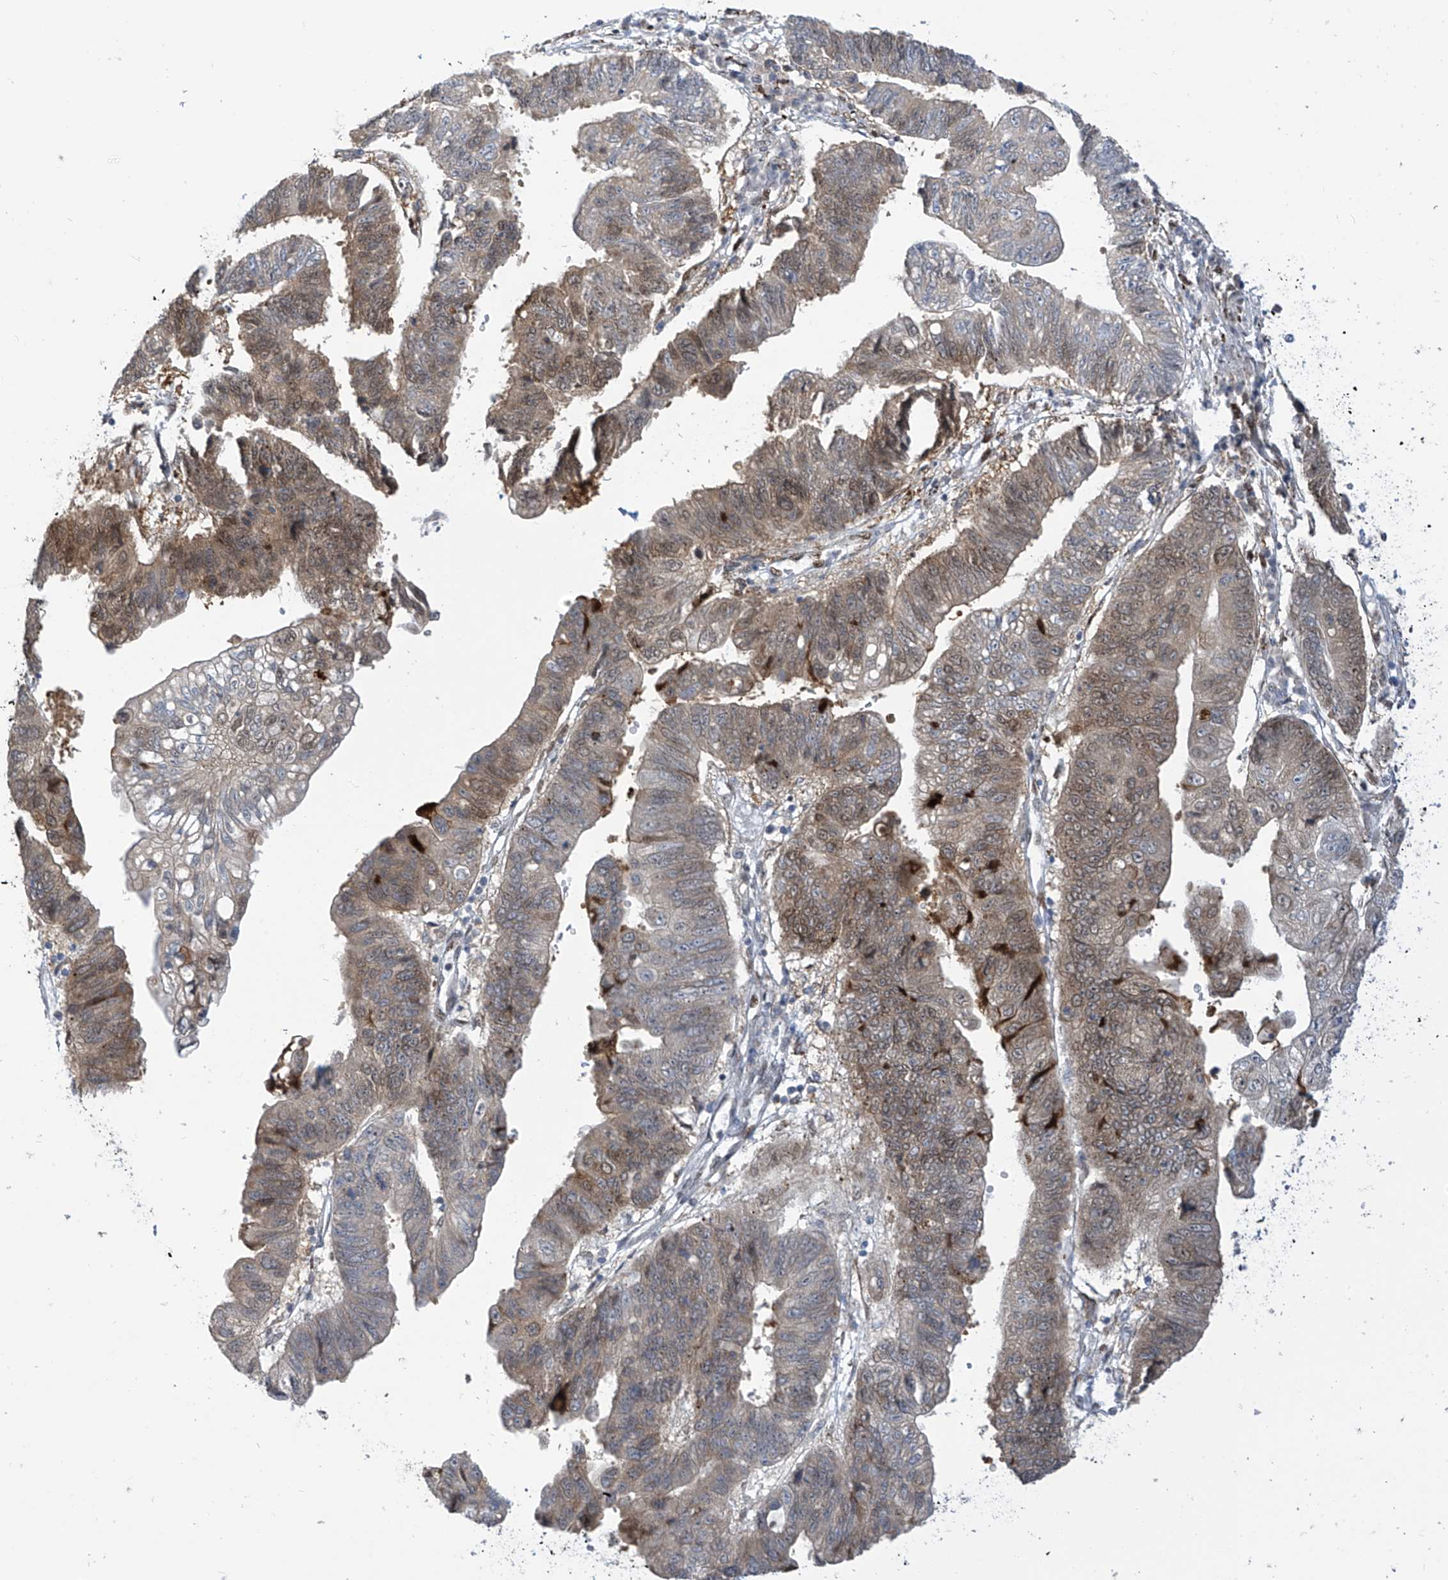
{"staining": {"intensity": "moderate", "quantity": "25%-75%", "location": "cytoplasmic/membranous"}, "tissue": "stomach cancer", "cell_type": "Tumor cells", "image_type": "cancer", "snomed": [{"axis": "morphology", "description": "Adenocarcinoma, NOS"}, {"axis": "topography", "description": "Stomach"}], "caption": "Protein staining exhibits moderate cytoplasmic/membranous staining in about 25%-75% of tumor cells in stomach cancer.", "gene": "PM20D2", "patient": {"sex": "male", "age": 59}}